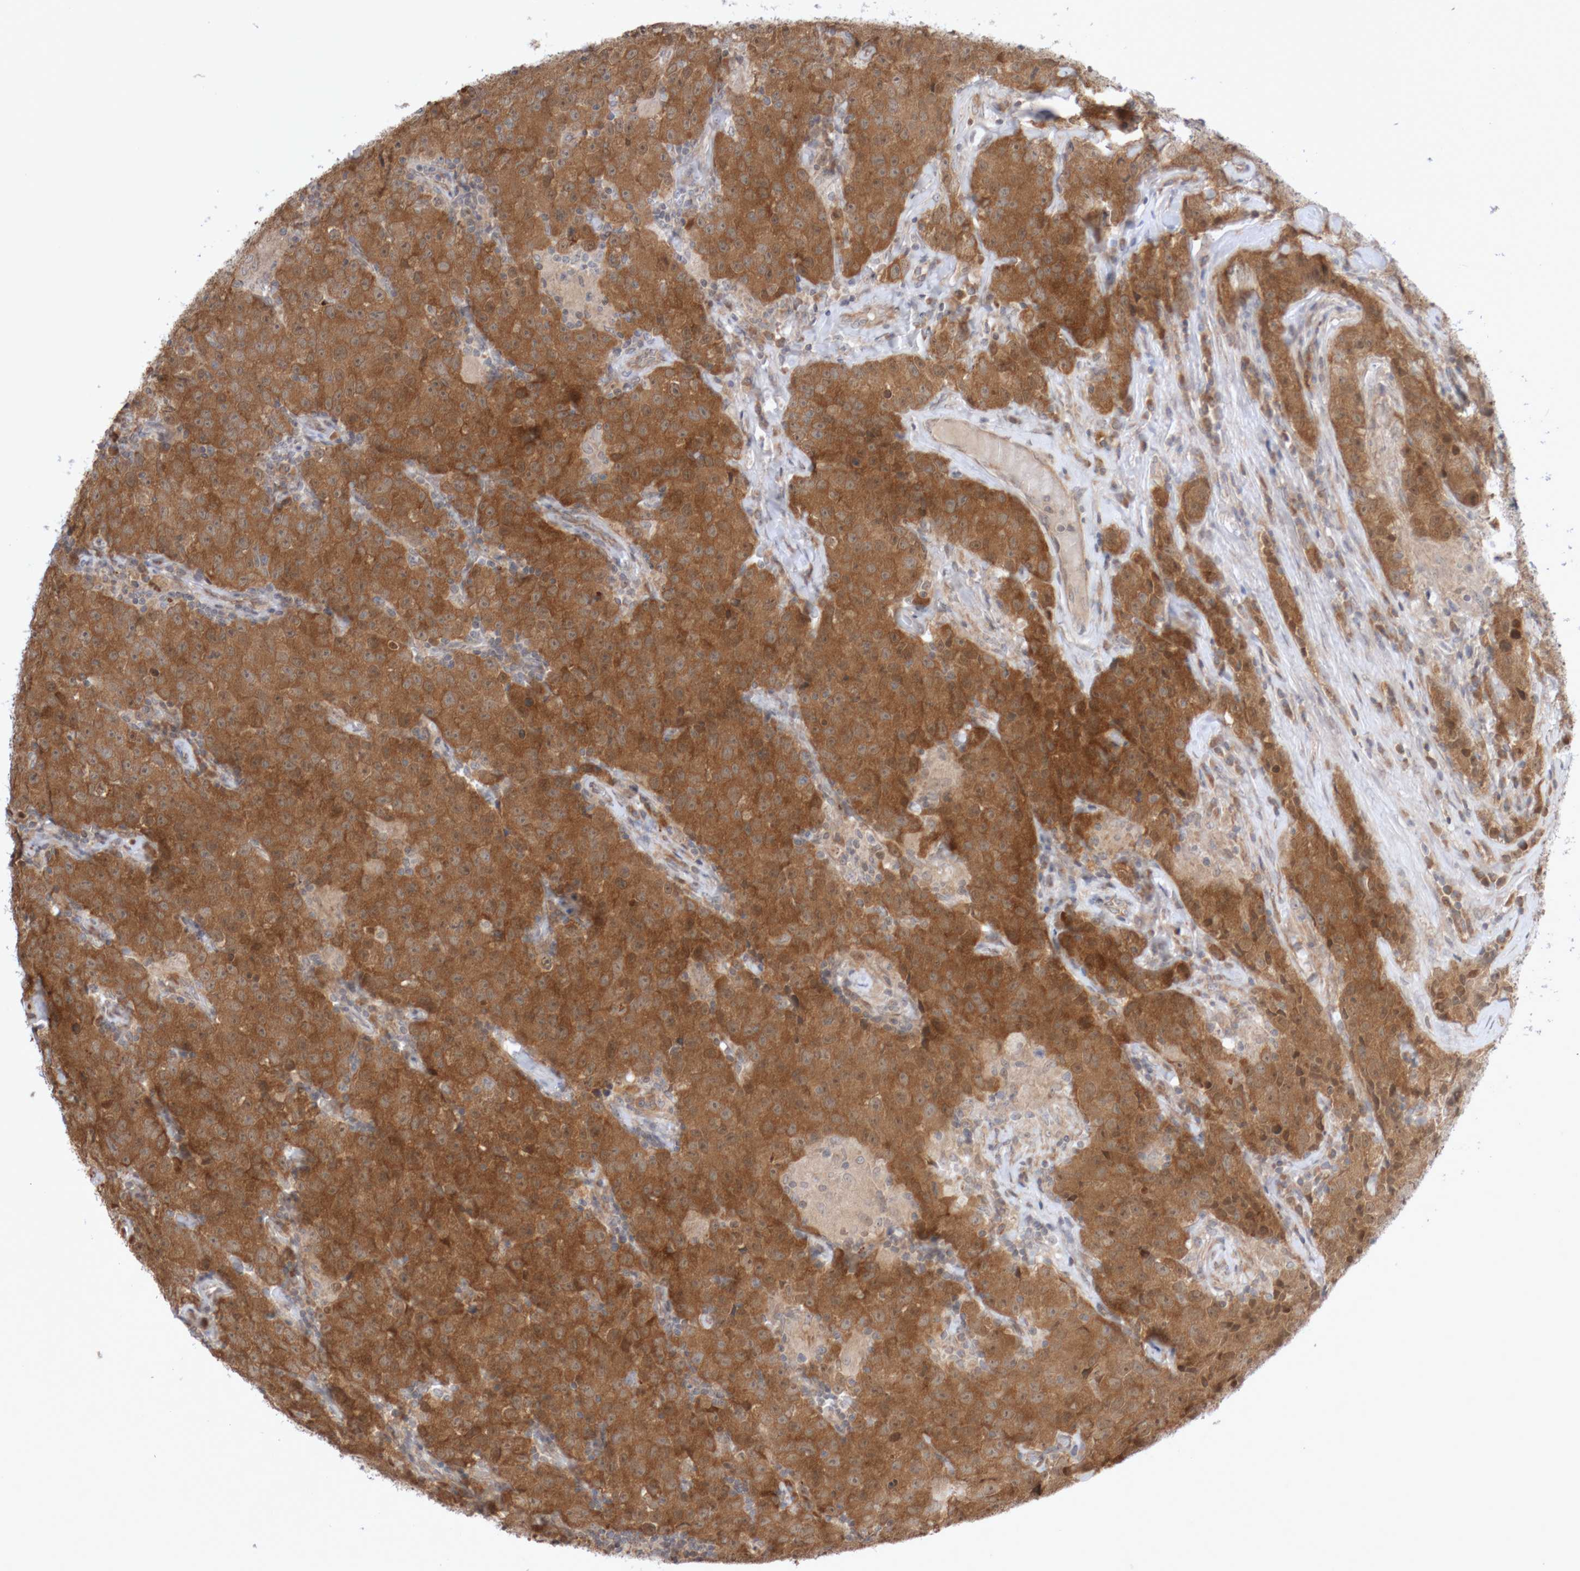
{"staining": {"intensity": "moderate", "quantity": ">75%", "location": "cytoplasmic/membranous,nuclear"}, "tissue": "testis cancer", "cell_type": "Tumor cells", "image_type": "cancer", "snomed": [{"axis": "morphology", "description": "Seminoma, NOS"}, {"axis": "morphology", "description": "Carcinoma, Embryonal, NOS"}, {"axis": "topography", "description": "Testis"}], "caption": "The immunohistochemical stain shows moderate cytoplasmic/membranous and nuclear staining in tumor cells of testis cancer (seminoma) tissue.", "gene": "DPH7", "patient": {"sex": "male", "age": 43}}